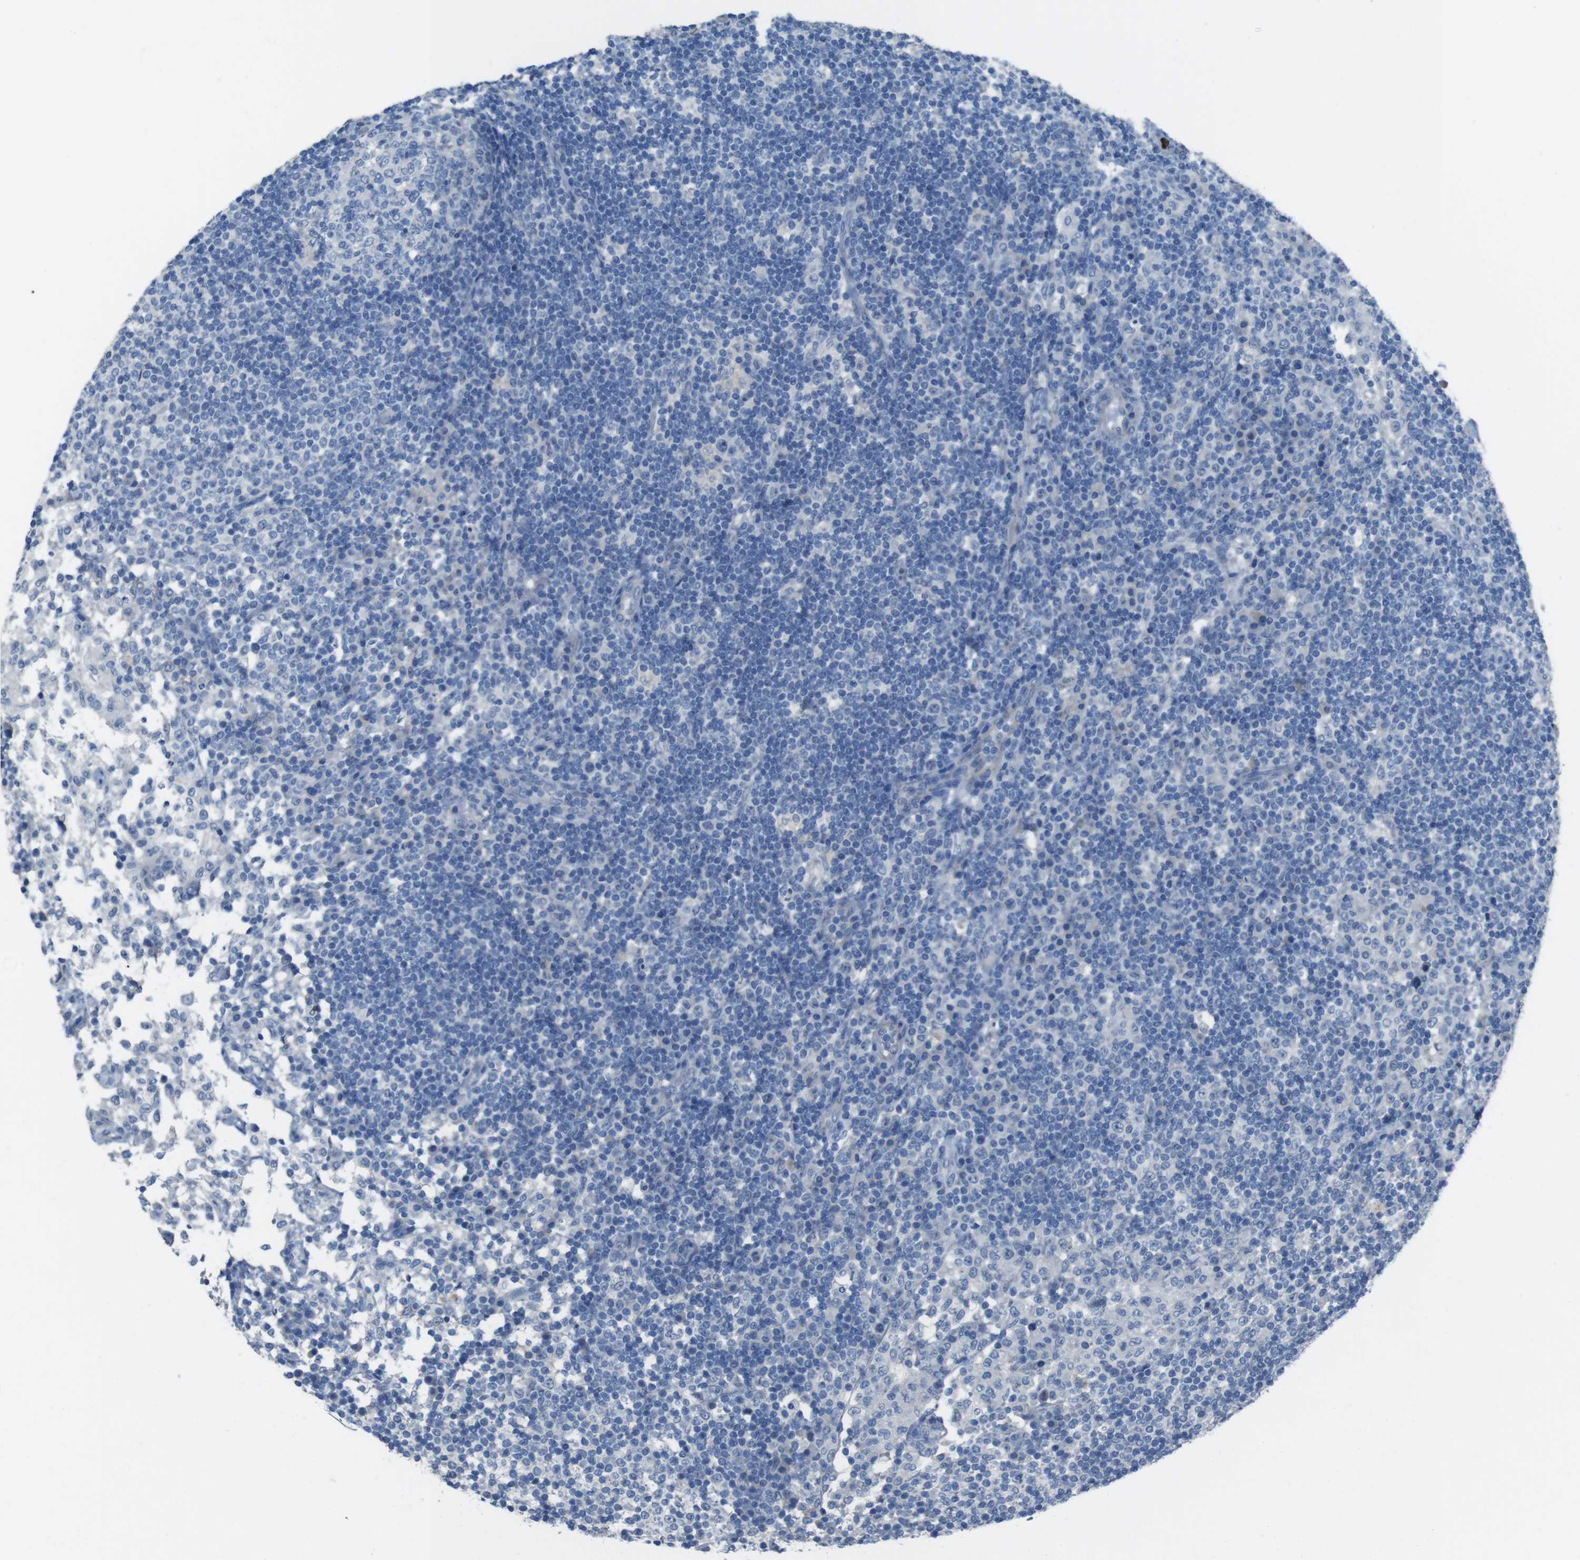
{"staining": {"intensity": "negative", "quantity": "none", "location": "none"}, "tissue": "lymph node", "cell_type": "Germinal center cells", "image_type": "normal", "snomed": [{"axis": "morphology", "description": "Normal tissue, NOS"}, {"axis": "topography", "description": "Lymph node"}], "caption": "A micrograph of human lymph node is negative for staining in germinal center cells. Brightfield microscopy of immunohistochemistry stained with DAB (brown) and hematoxylin (blue), captured at high magnification.", "gene": "CYP2C19", "patient": {"sex": "female", "age": 53}}